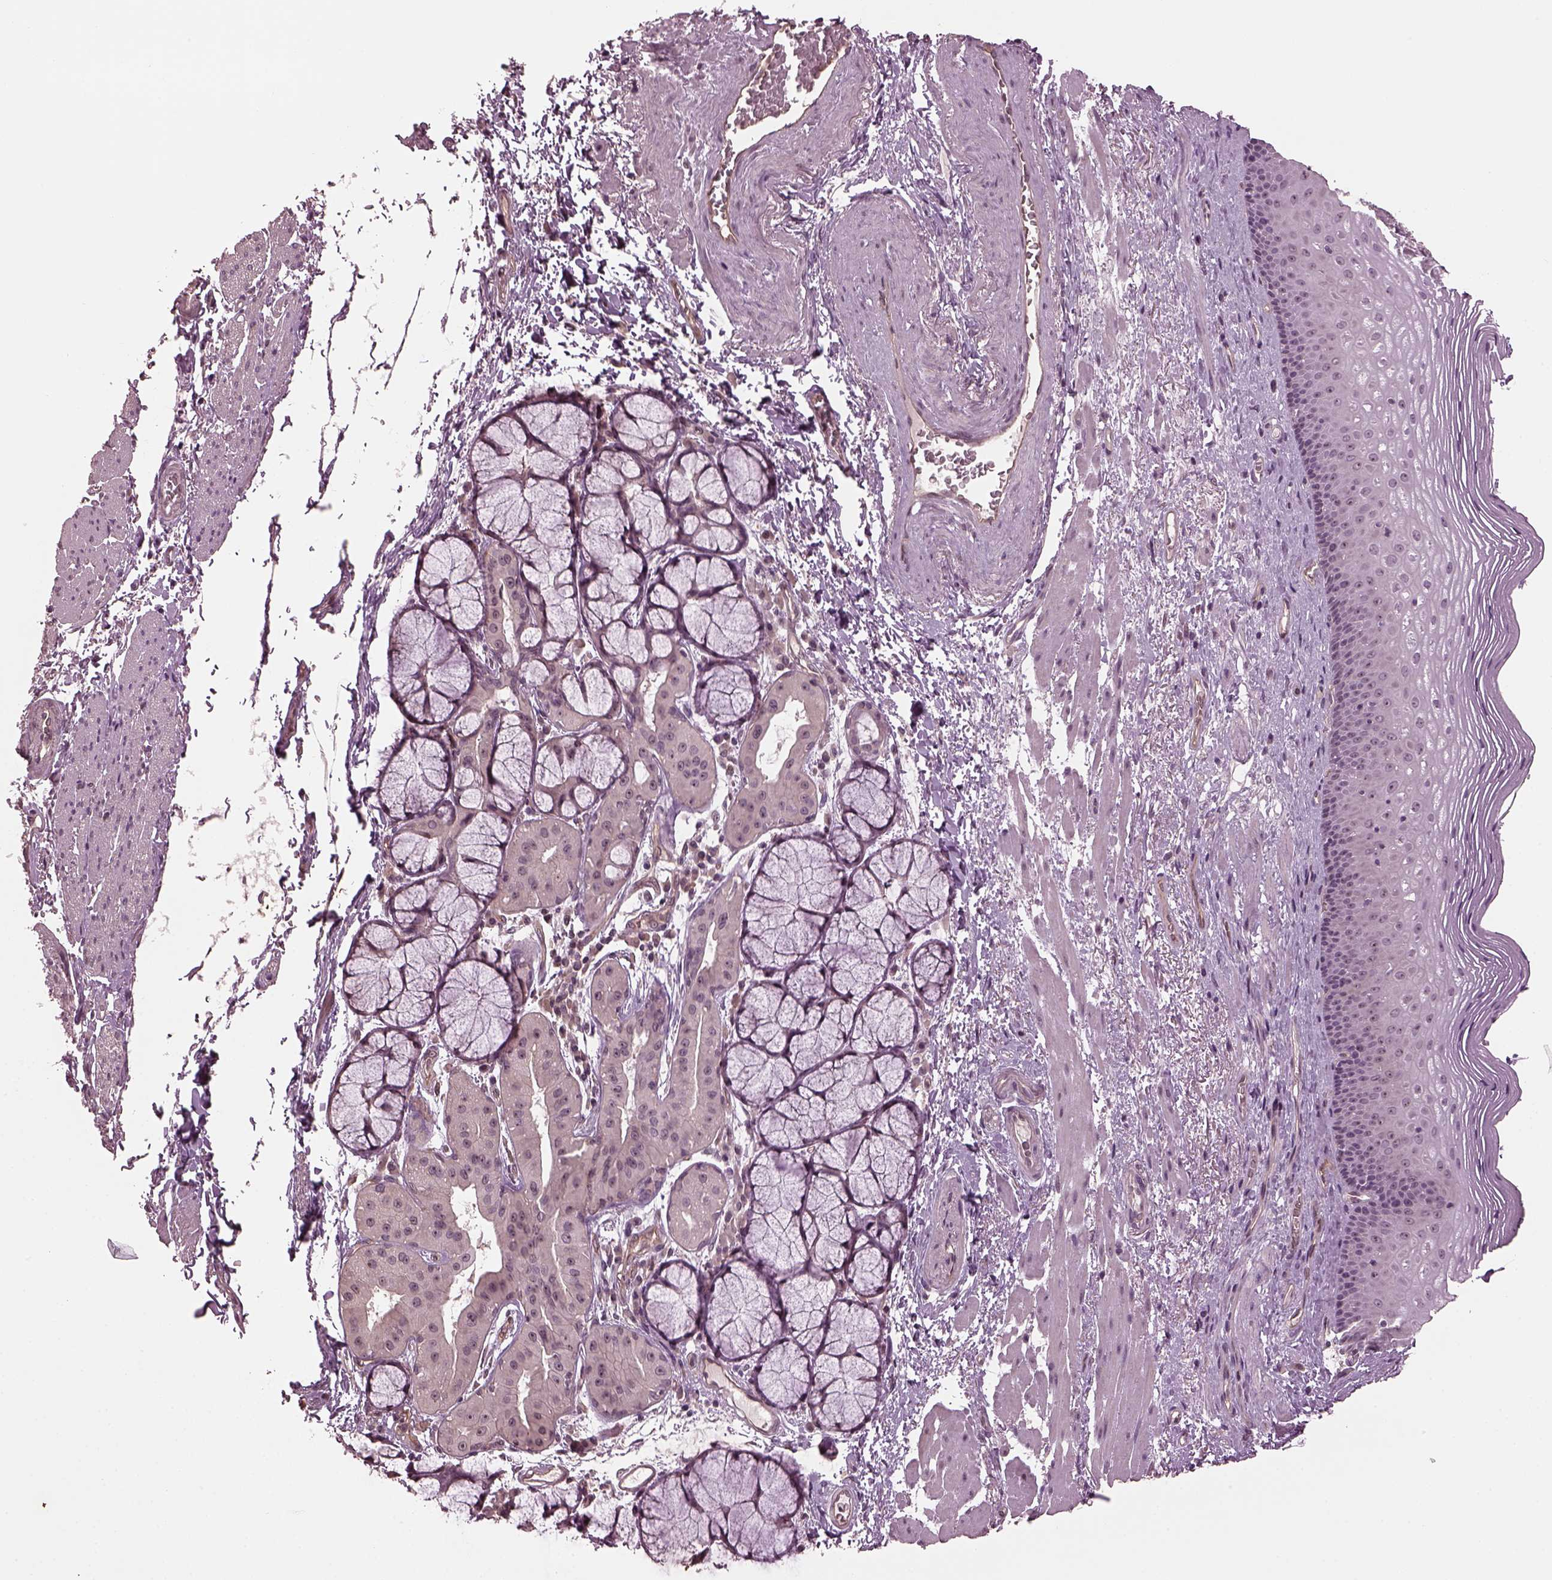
{"staining": {"intensity": "moderate", "quantity": "25%-75%", "location": "nuclear"}, "tissue": "esophagus", "cell_type": "Squamous epithelial cells", "image_type": "normal", "snomed": [{"axis": "morphology", "description": "Normal tissue, NOS"}, {"axis": "topography", "description": "Esophagus"}], "caption": "Benign esophagus reveals moderate nuclear positivity in about 25%-75% of squamous epithelial cells, visualized by immunohistochemistry.", "gene": "GNRH1", "patient": {"sex": "male", "age": 76}}